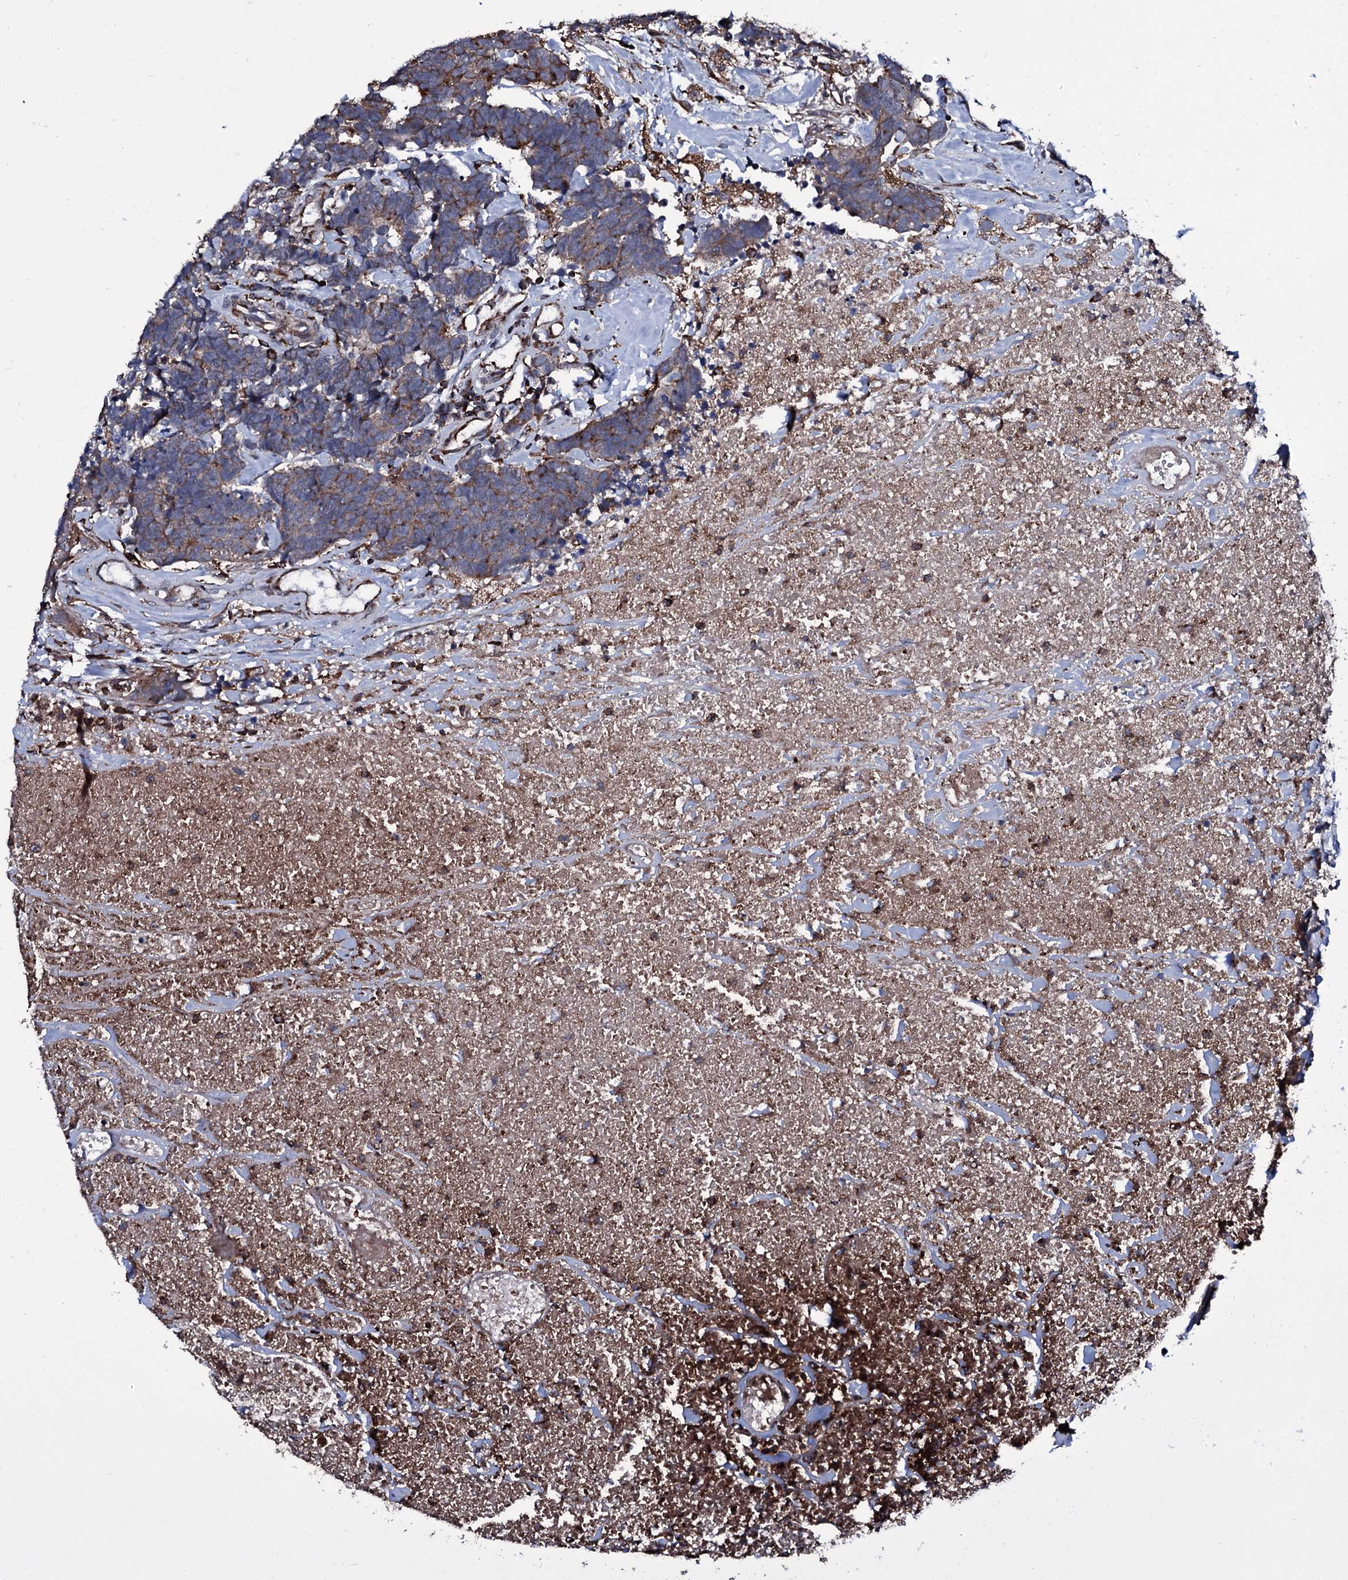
{"staining": {"intensity": "moderate", "quantity": "25%-75%", "location": "cytoplasmic/membranous"}, "tissue": "carcinoid", "cell_type": "Tumor cells", "image_type": "cancer", "snomed": [{"axis": "morphology", "description": "Carcinoma, NOS"}, {"axis": "morphology", "description": "Carcinoid, malignant, NOS"}, {"axis": "topography", "description": "Urinary bladder"}], "caption": "Immunohistochemistry (IHC) histopathology image of carcinoid stained for a protein (brown), which exhibits medium levels of moderate cytoplasmic/membranous positivity in approximately 25%-75% of tumor cells.", "gene": "VAMP8", "patient": {"sex": "male", "age": 57}}